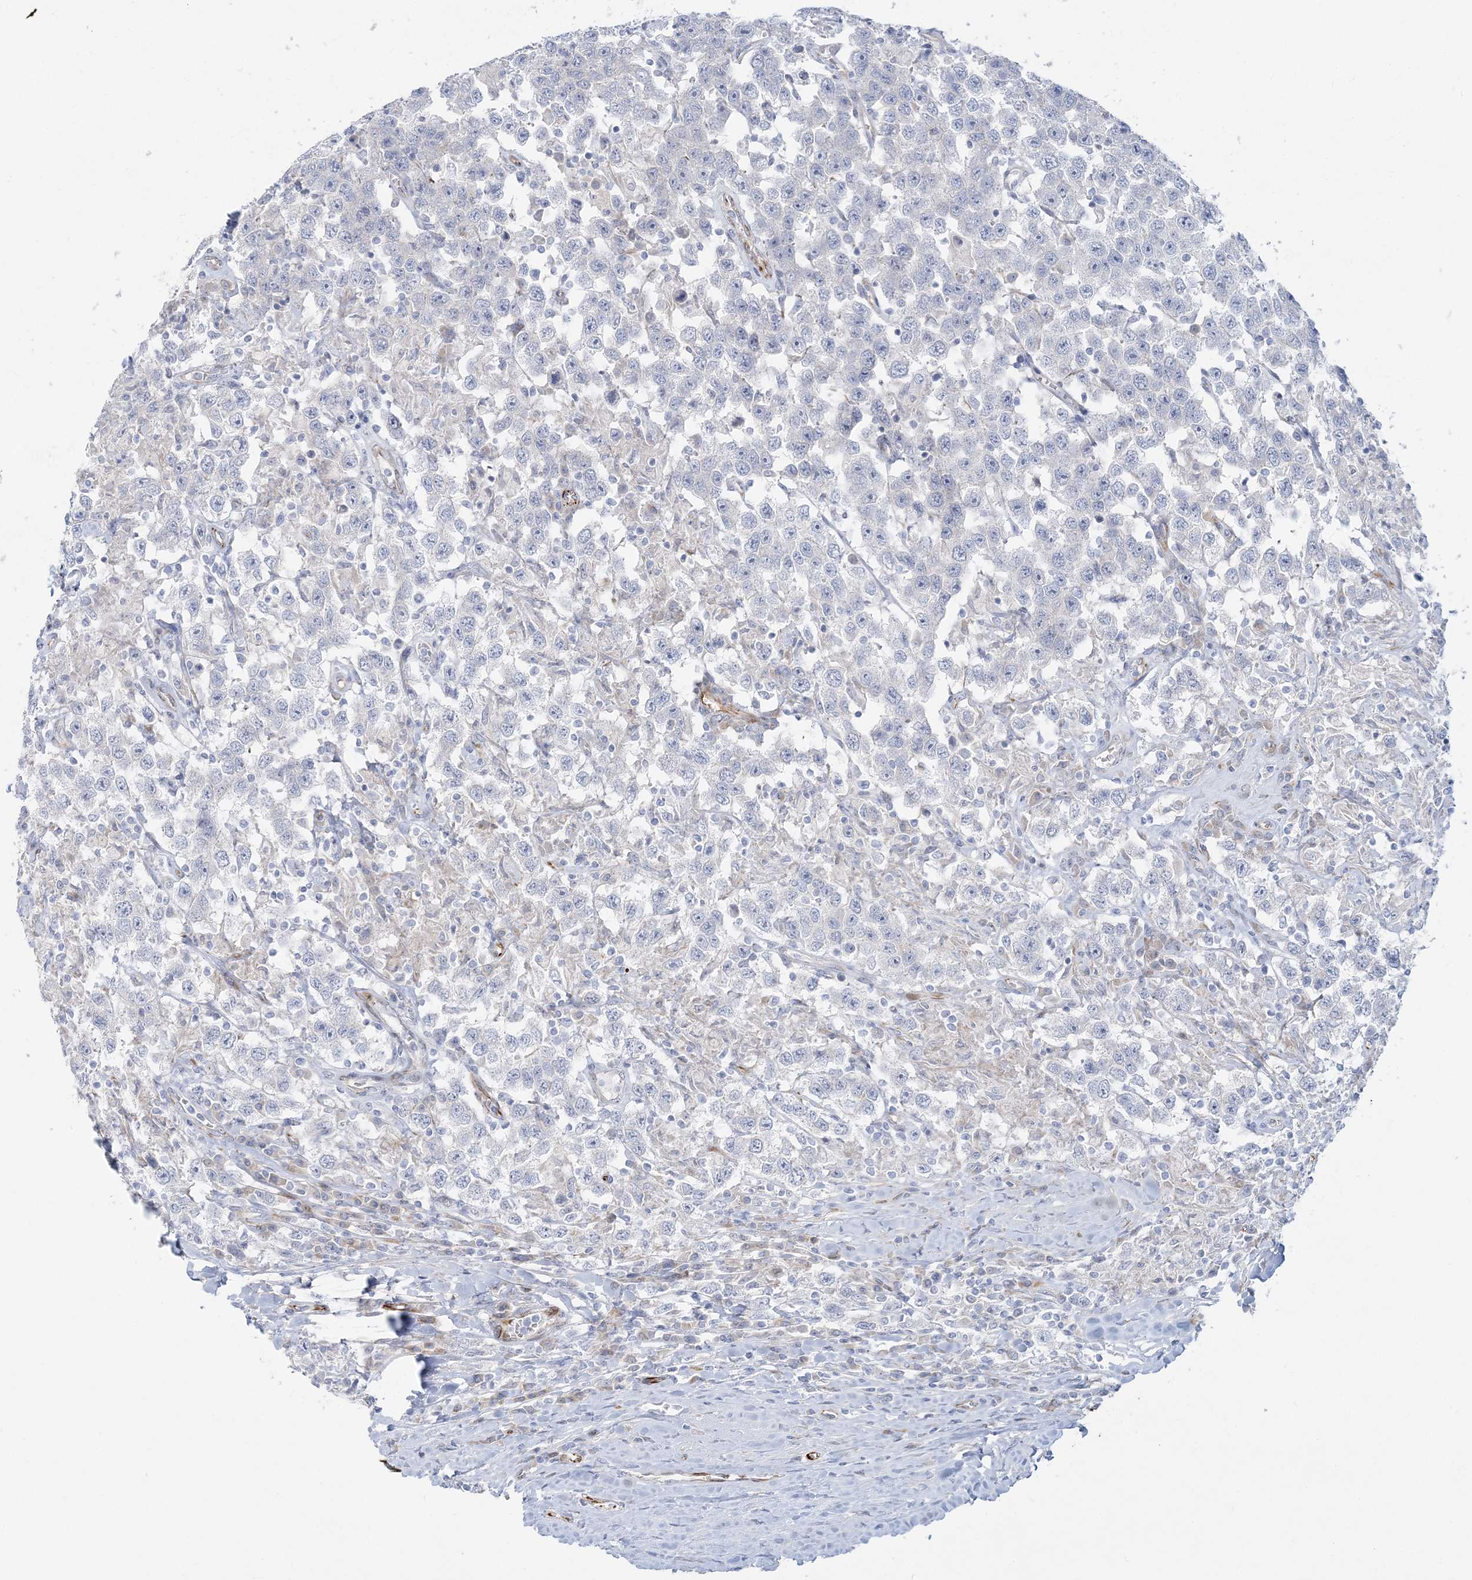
{"staining": {"intensity": "negative", "quantity": "none", "location": "none"}, "tissue": "testis cancer", "cell_type": "Tumor cells", "image_type": "cancer", "snomed": [{"axis": "morphology", "description": "Seminoma, NOS"}, {"axis": "topography", "description": "Testis"}], "caption": "Immunohistochemistry of seminoma (testis) demonstrates no positivity in tumor cells. Nuclei are stained in blue.", "gene": "PPIL6", "patient": {"sex": "male", "age": 41}}